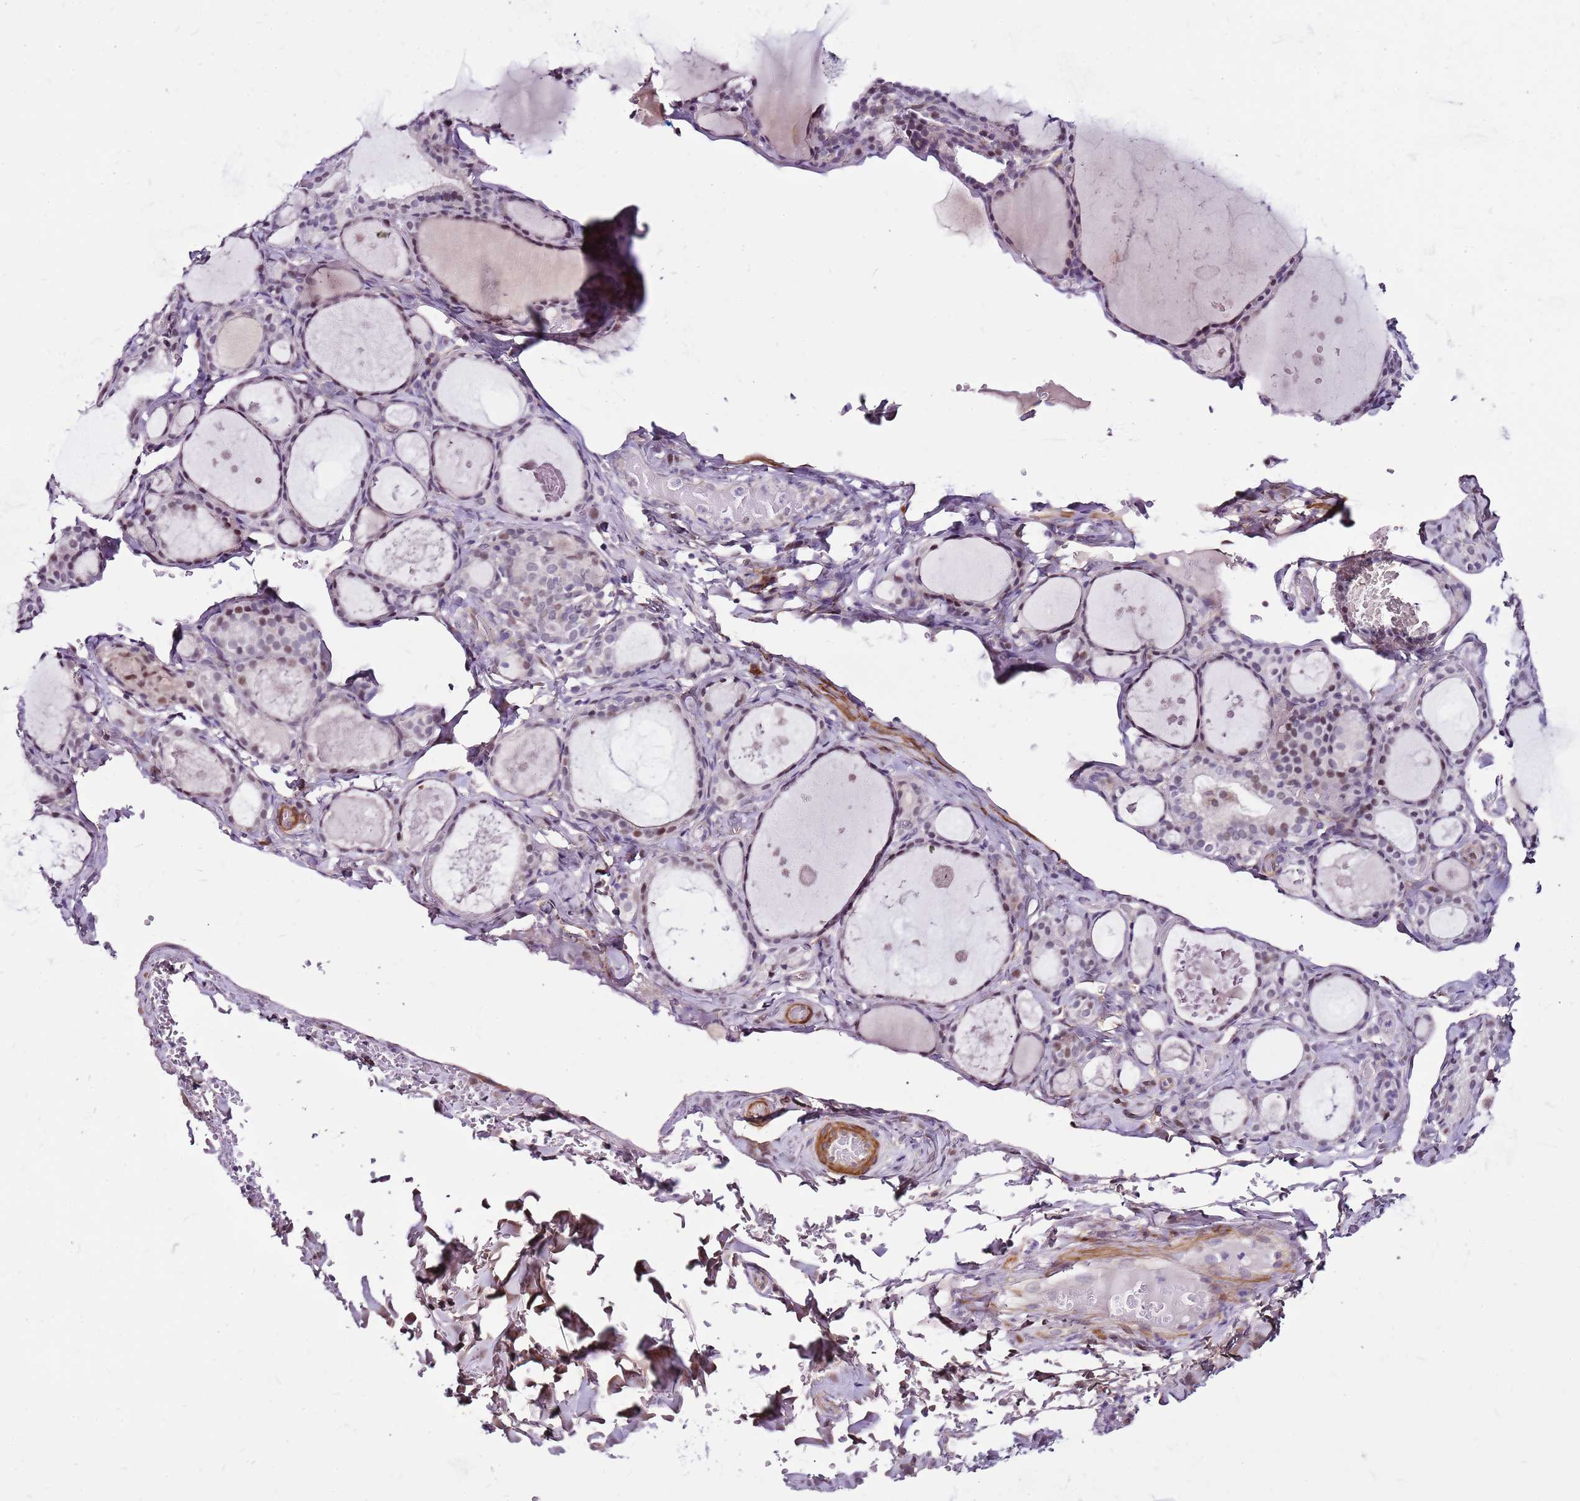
{"staining": {"intensity": "moderate", "quantity": "<25%", "location": "nuclear"}, "tissue": "thyroid gland", "cell_type": "Glandular cells", "image_type": "normal", "snomed": [{"axis": "morphology", "description": "Normal tissue, NOS"}, {"axis": "topography", "description": "Thyroid gland"}], "caption": "Moderate nuclear positivity is identified in about <25% of glandular cells in benign thyroid gland. The protein of interest is shown in brown color, while the nuclei are stained blue.", "gene": "POLE3", "patient": {"sex": "male", "age": 56}}